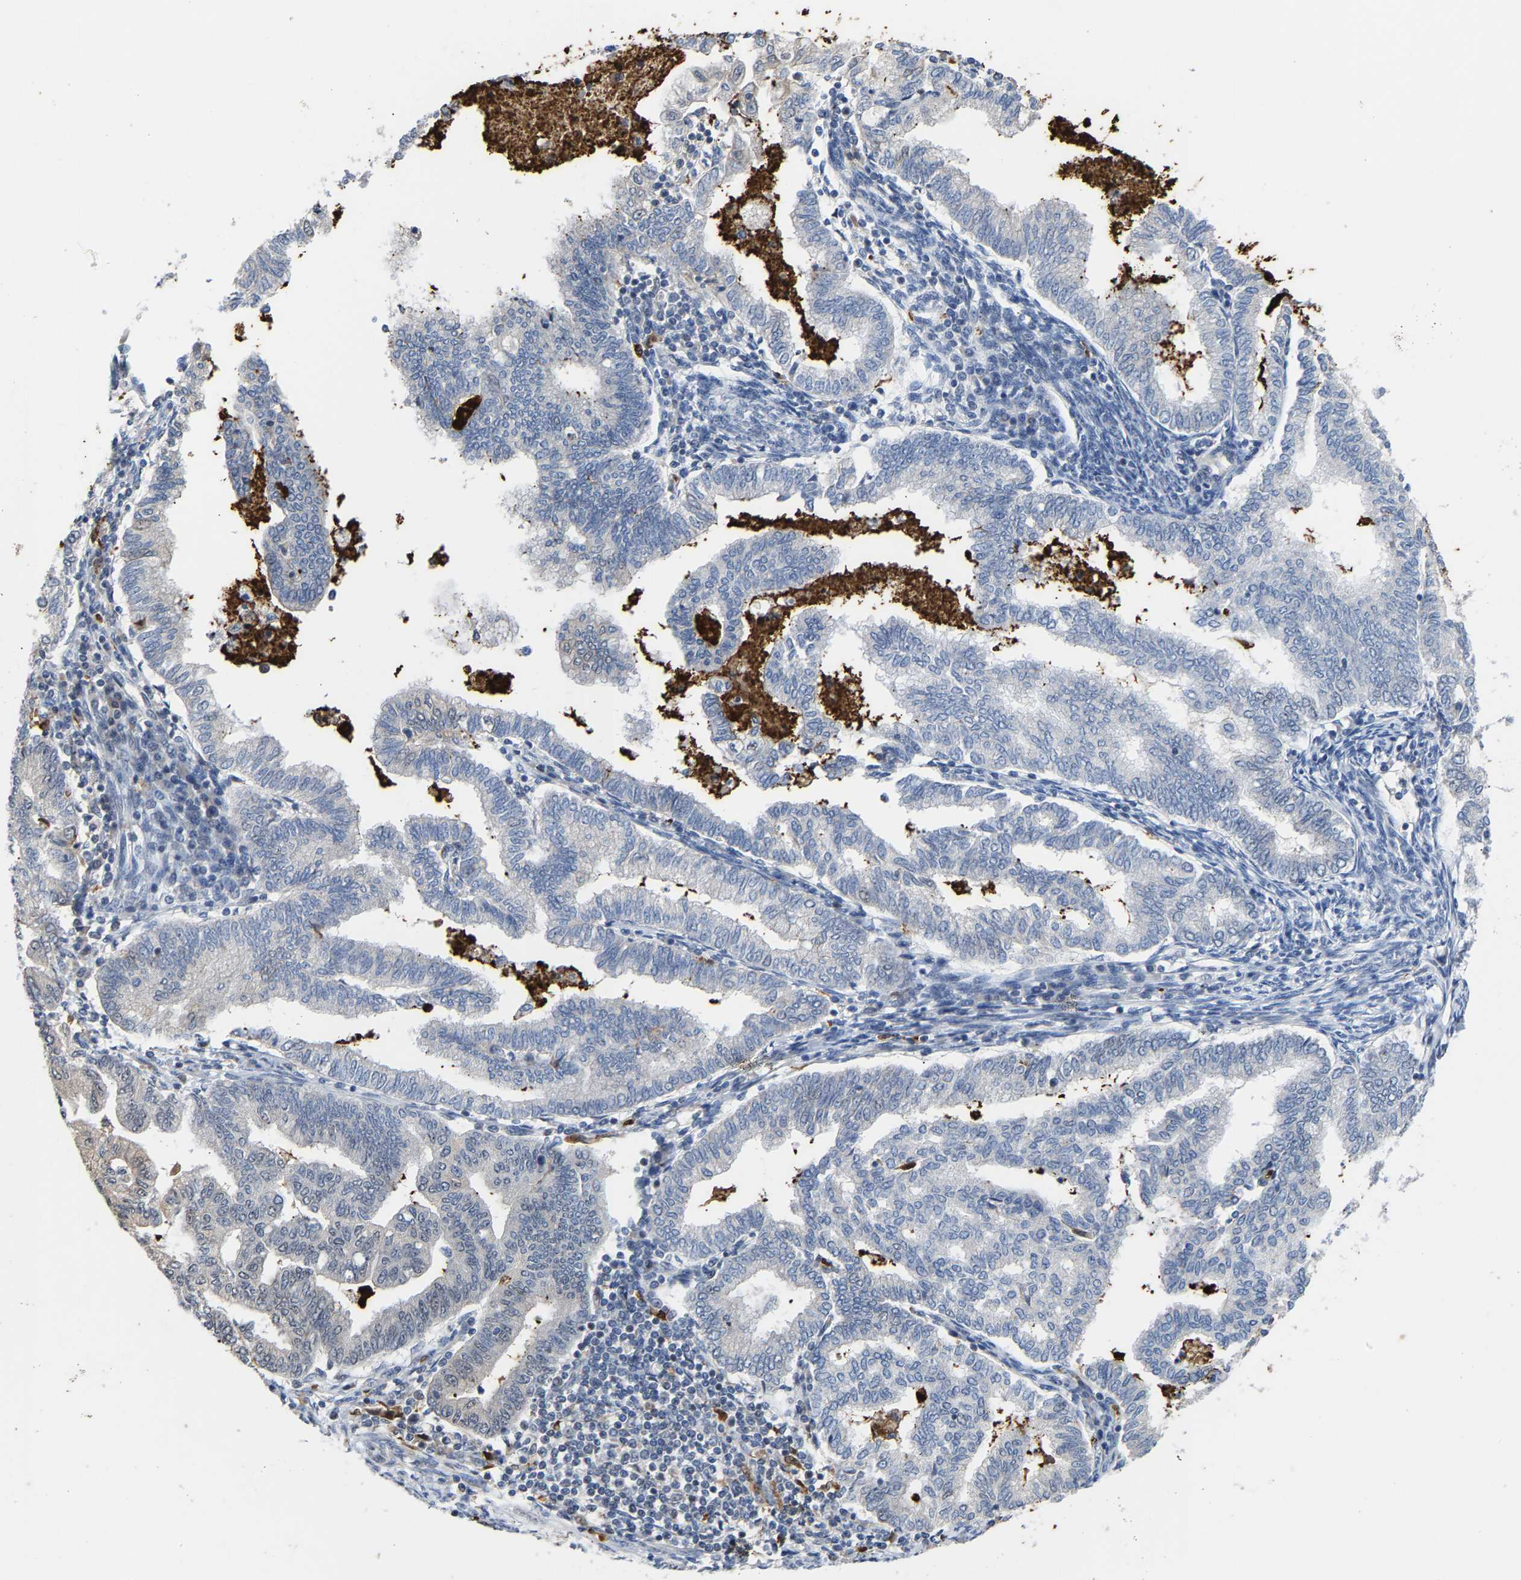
{"staining": {"intensity": "negative", "quantity": "none", "location": "none"}, "tissue": "endometrial cancer", "cell_type": "Tumor cells", "image_type": "cancer", "snomed": [{"axis": "morphology", "description": "Polyp, NOS"}, {"axis": "morphology", "description": "Adenocarcinoma, NOS"}, {"axis": "morphology", "description": "Adenoma, NOS"}, {"axis": "topography", "description": "Endometrium"}], "caption": "Immunohistochemistry micrograph of human endometrial cancer stained for a protein (brown), which displays no positivity in tumor cells.", "gene": "TDRD7", "patient": {"sex": "female", "age": 79}}